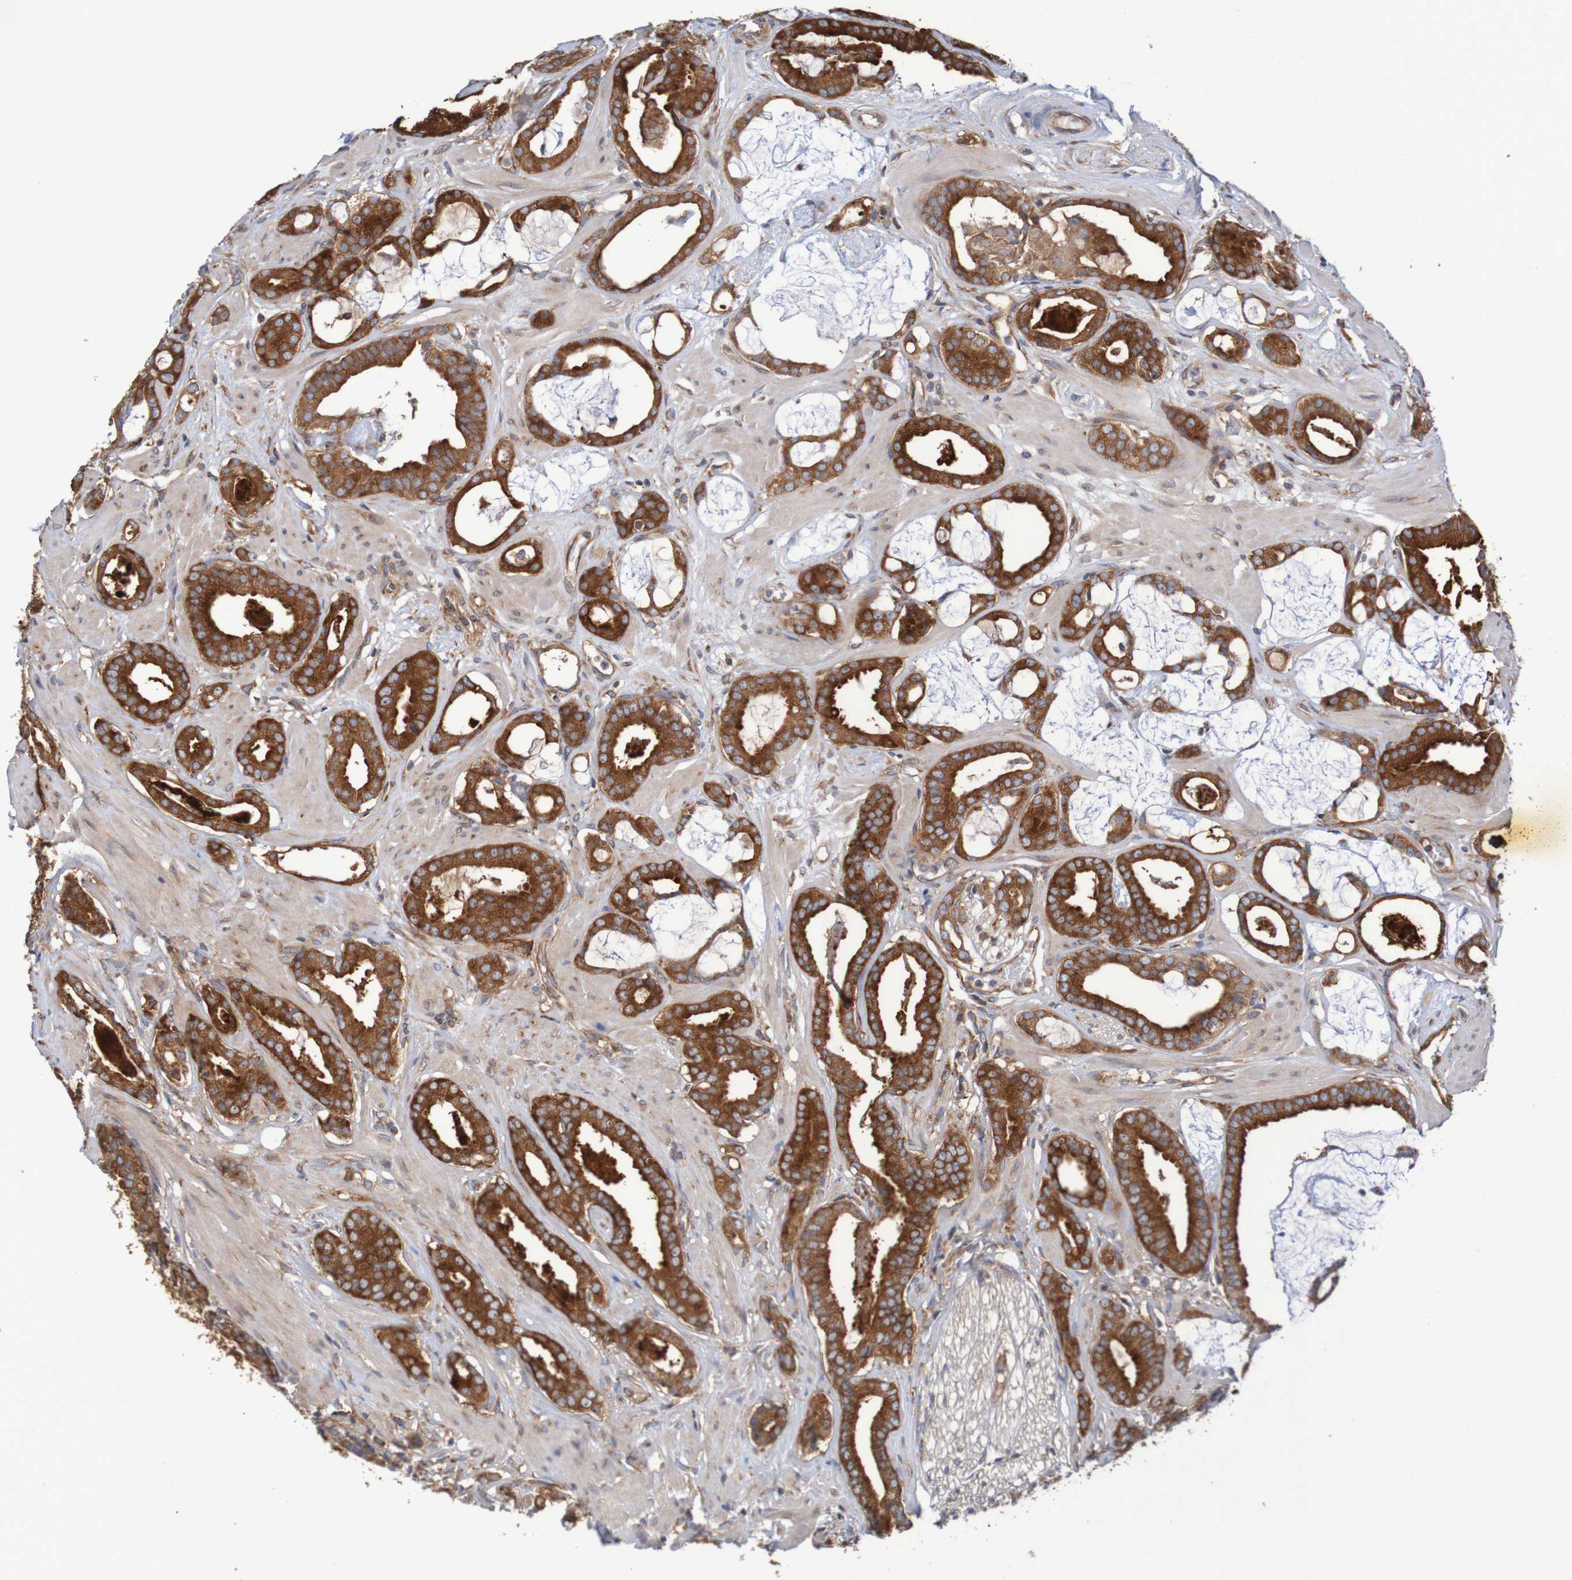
{"staining": {"intensity": "strong", "quantity": ">75%", "location": "cytoplasmic/membranous"}, "tissue": "prostate cancer", "cell_type": "Tumor cells", "image_type": "cancer", "snomed": [{"axis": "morphology", "description": "Adenocarcinoma, Low grade"}, {"axis": "topography", "description": "Prostate"}], "caption": "Protein staining displays strong cytoplasmic/membranous positivity in about >75% of tumor cells in prostate cancer. The protein is stained brown, and the nuclei are stained in blue (DAB (3,3'-diaminobenzidine) IHC with brightfield microscopy, high magnification).", "gene": "LRRC47", "patient": {"sex": "male", "age": 53}}